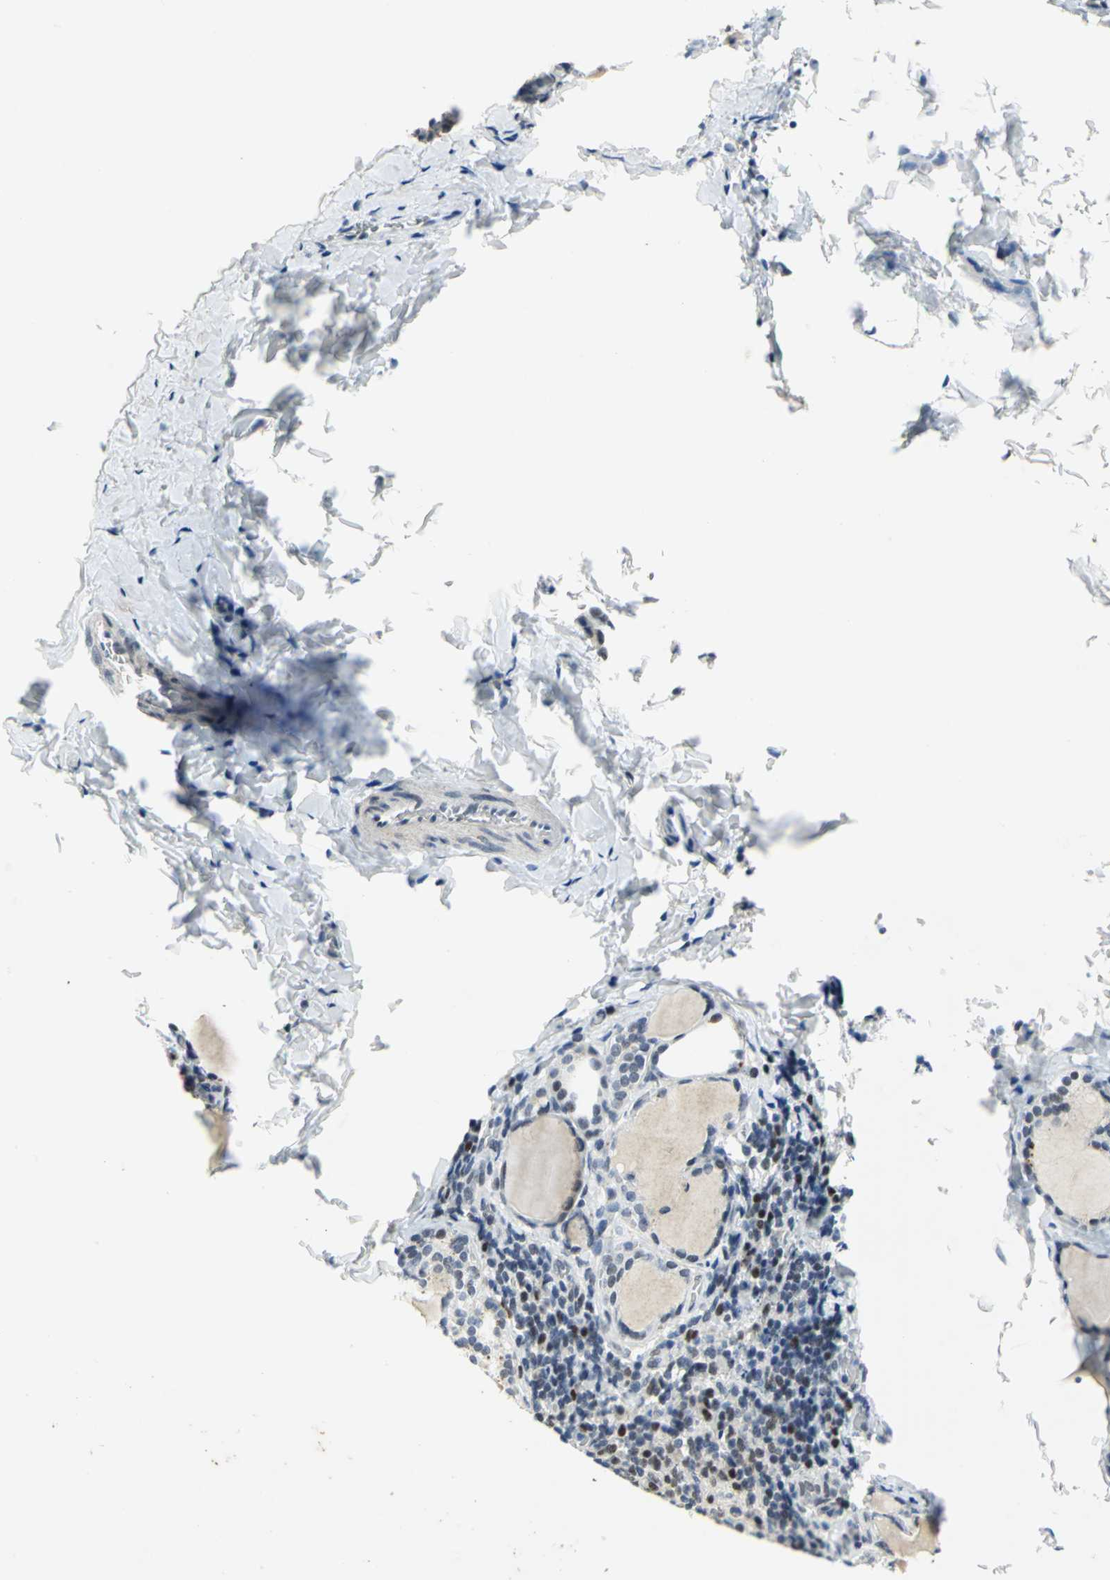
{"staining": {"intensity": "strong", "quantity": "25%-75%", "location": "cytoplasmic/membranous"}, "tissue": "thyroid gland", "cell_type": "Glandular cells", "image_type": "normal", "snomed": [{"axis": "morphology", "description": "Normal tissue, NOS"}, {"axis": "morphology", "description": "Papillary adenocarcinoma, NOS"}, {"axis": "topography", "description": "Thyroid gland"}], "caption": "Immunohistochemical staining of unremarkable human thyroid gland shows high levels of strong cytoplasmic/membranous expression in approximately 25%-75% of glandular cells.", "gene": "RAD17", "patient": {"sex": "female", "age": 30}}